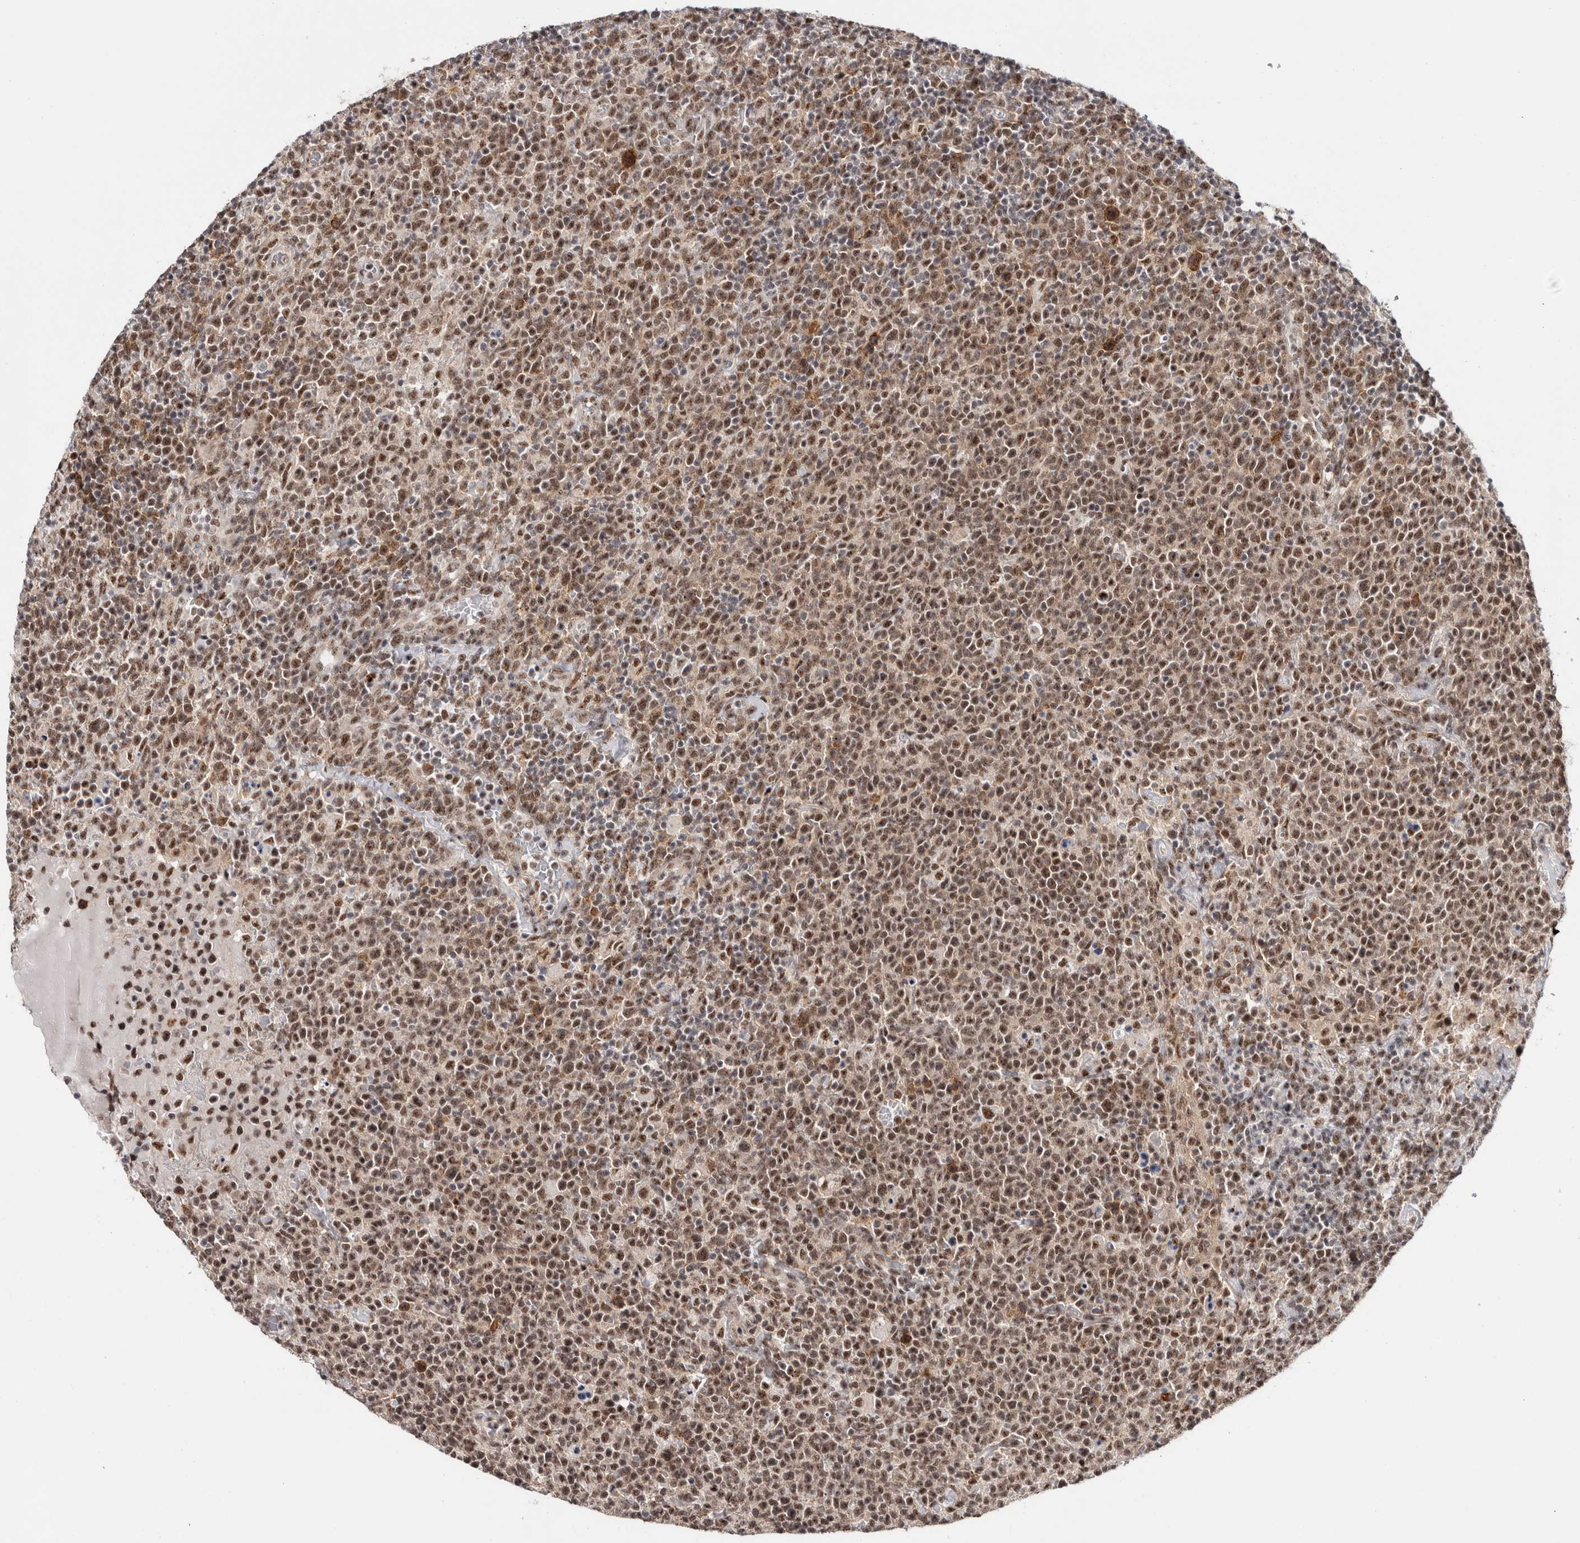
{"staining": {"intensity": "moderate", "quantity": ">75%", "location": "nuclear"}, "tissue": "lymphoma", "cell_type": "Tumor cells", "image_type": "cancer", "snomed": [{"axis": "morphology", "description": "Malignant lymphoma, non-Hodgkin's type, High grade"}, {"axis": "topography", "description": "Lymph node"}], "caption": "IHC staining of malignant lymphoma, non-Hodgkin's type (high-grade), which shows medium levels of moderate nuclear expression in approximately >75% of tumor cells indicating moderate nuclear protein staining. The staining was performed using DAB (brown) for protein detection and nuclei were counterstained in hematoxylin (blue).", "gene": "MKNK1", "patient": {"sex": "male", "age": 61}}